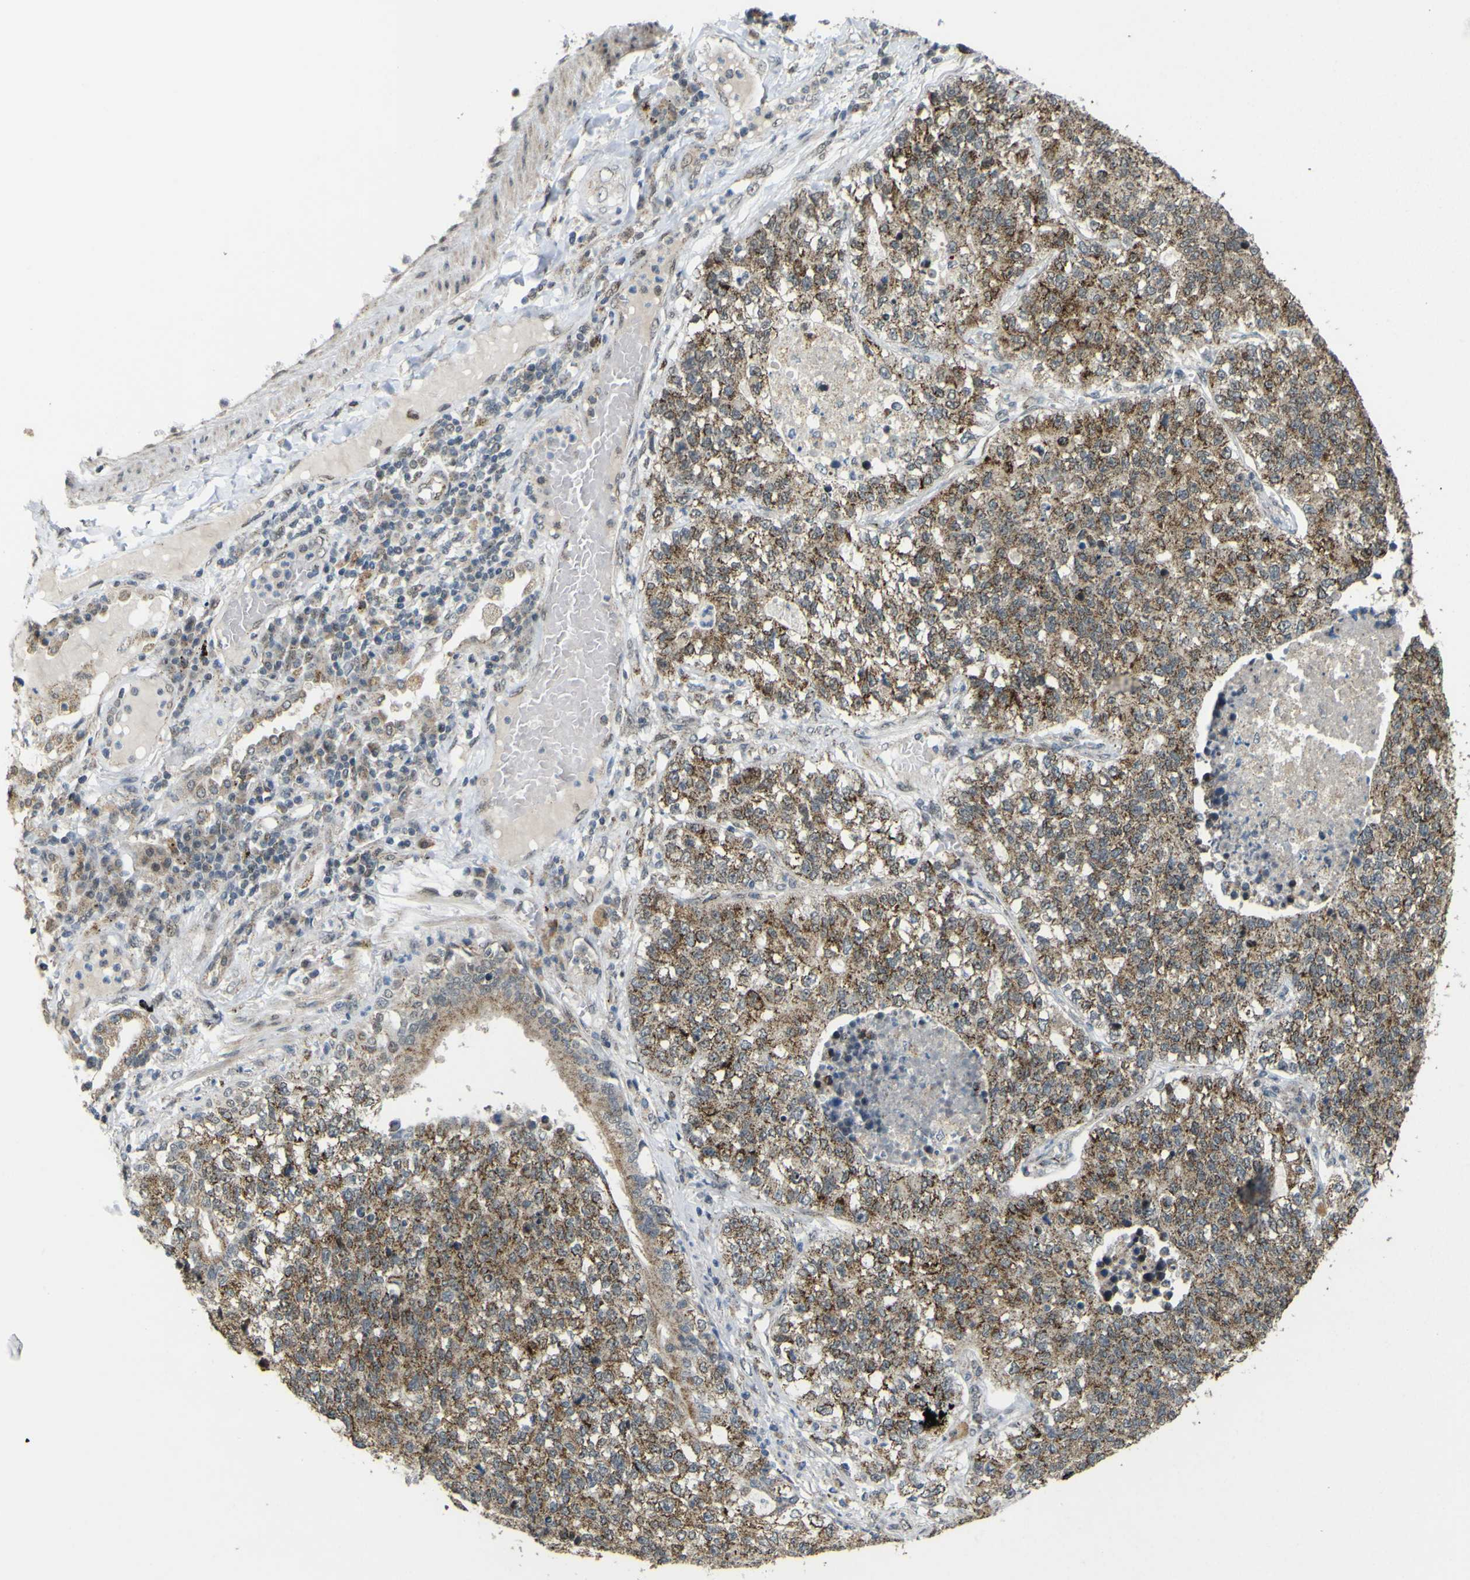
{"staining": {"intensity": "moderate", "quantity": ">75%", "location": "cytoplasmic/membranous"}, "tissue": "lung cancer", "cell_type": "Tumor cells", "image_type": "cancer", "snomed": [{"axis": "morphology", "description": "Adenocarcinoma, NOS"}, {"axis": "topography", "description": "Lung"}], "caption": "Moderate cytoplasmic/membranous positivity is identified in approximately >75% of tumor cells in adenocarcinoma (lung).", "gene": "ACBD5", "patient": {"sex": "male", "age": 49}}